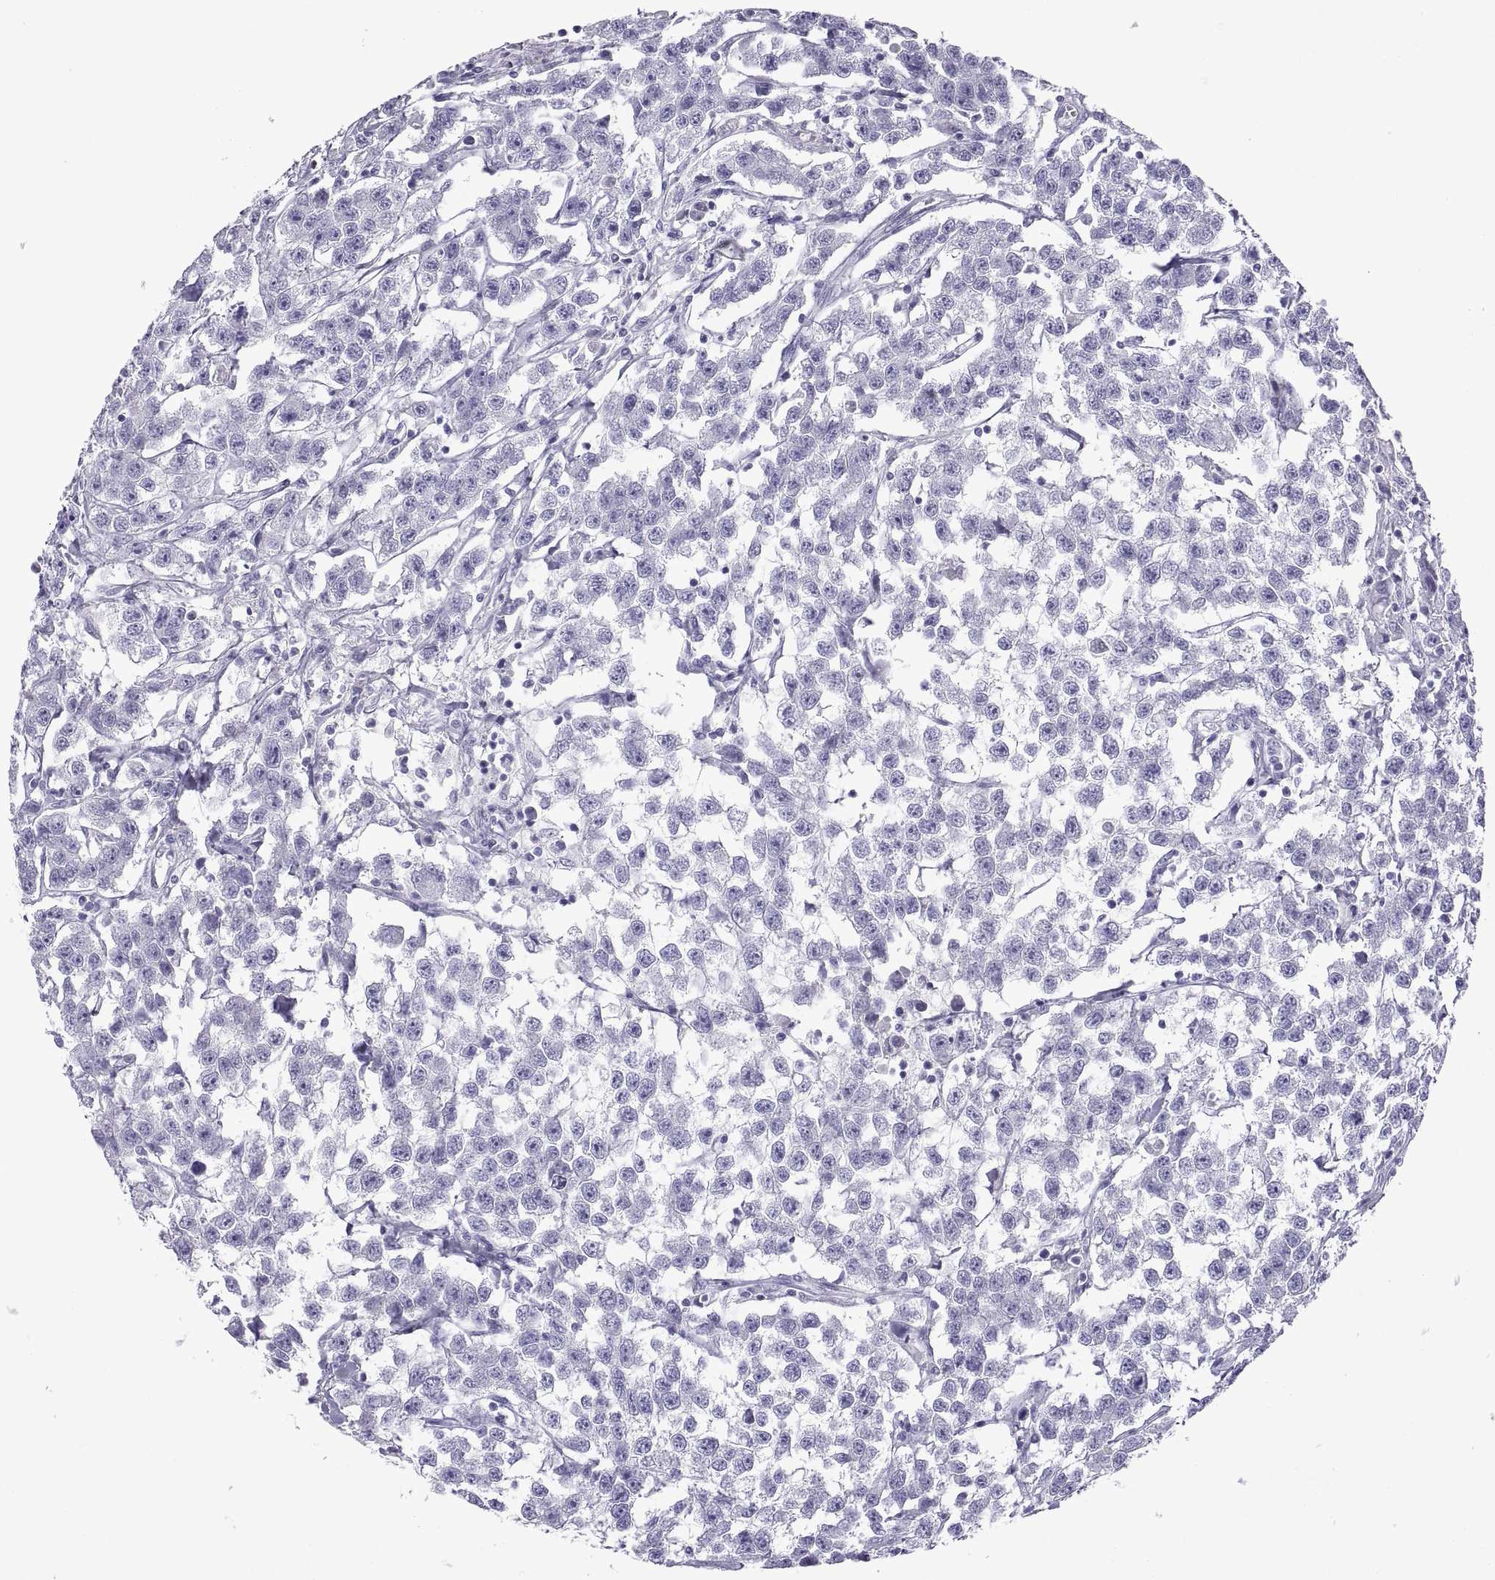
{"staining": {"intensity": "negative", "quantity": "none", "location": "none"}, "tissue": "testis cancer", "cell_type": "Tumor cells", "image_type": "cancer", "snomed": [{"axis": "morphology", "description": "Seminoma, NOS"}, {"axis": "topography", "description": "Testis"}], "caption": "IHC of human testis cancer (seminoma) demonstrates no staining in tumor cells. Nuclei are stained in blue.", "gene": "SPDYE1", "patient": {"sex": "male", "age": 59}}